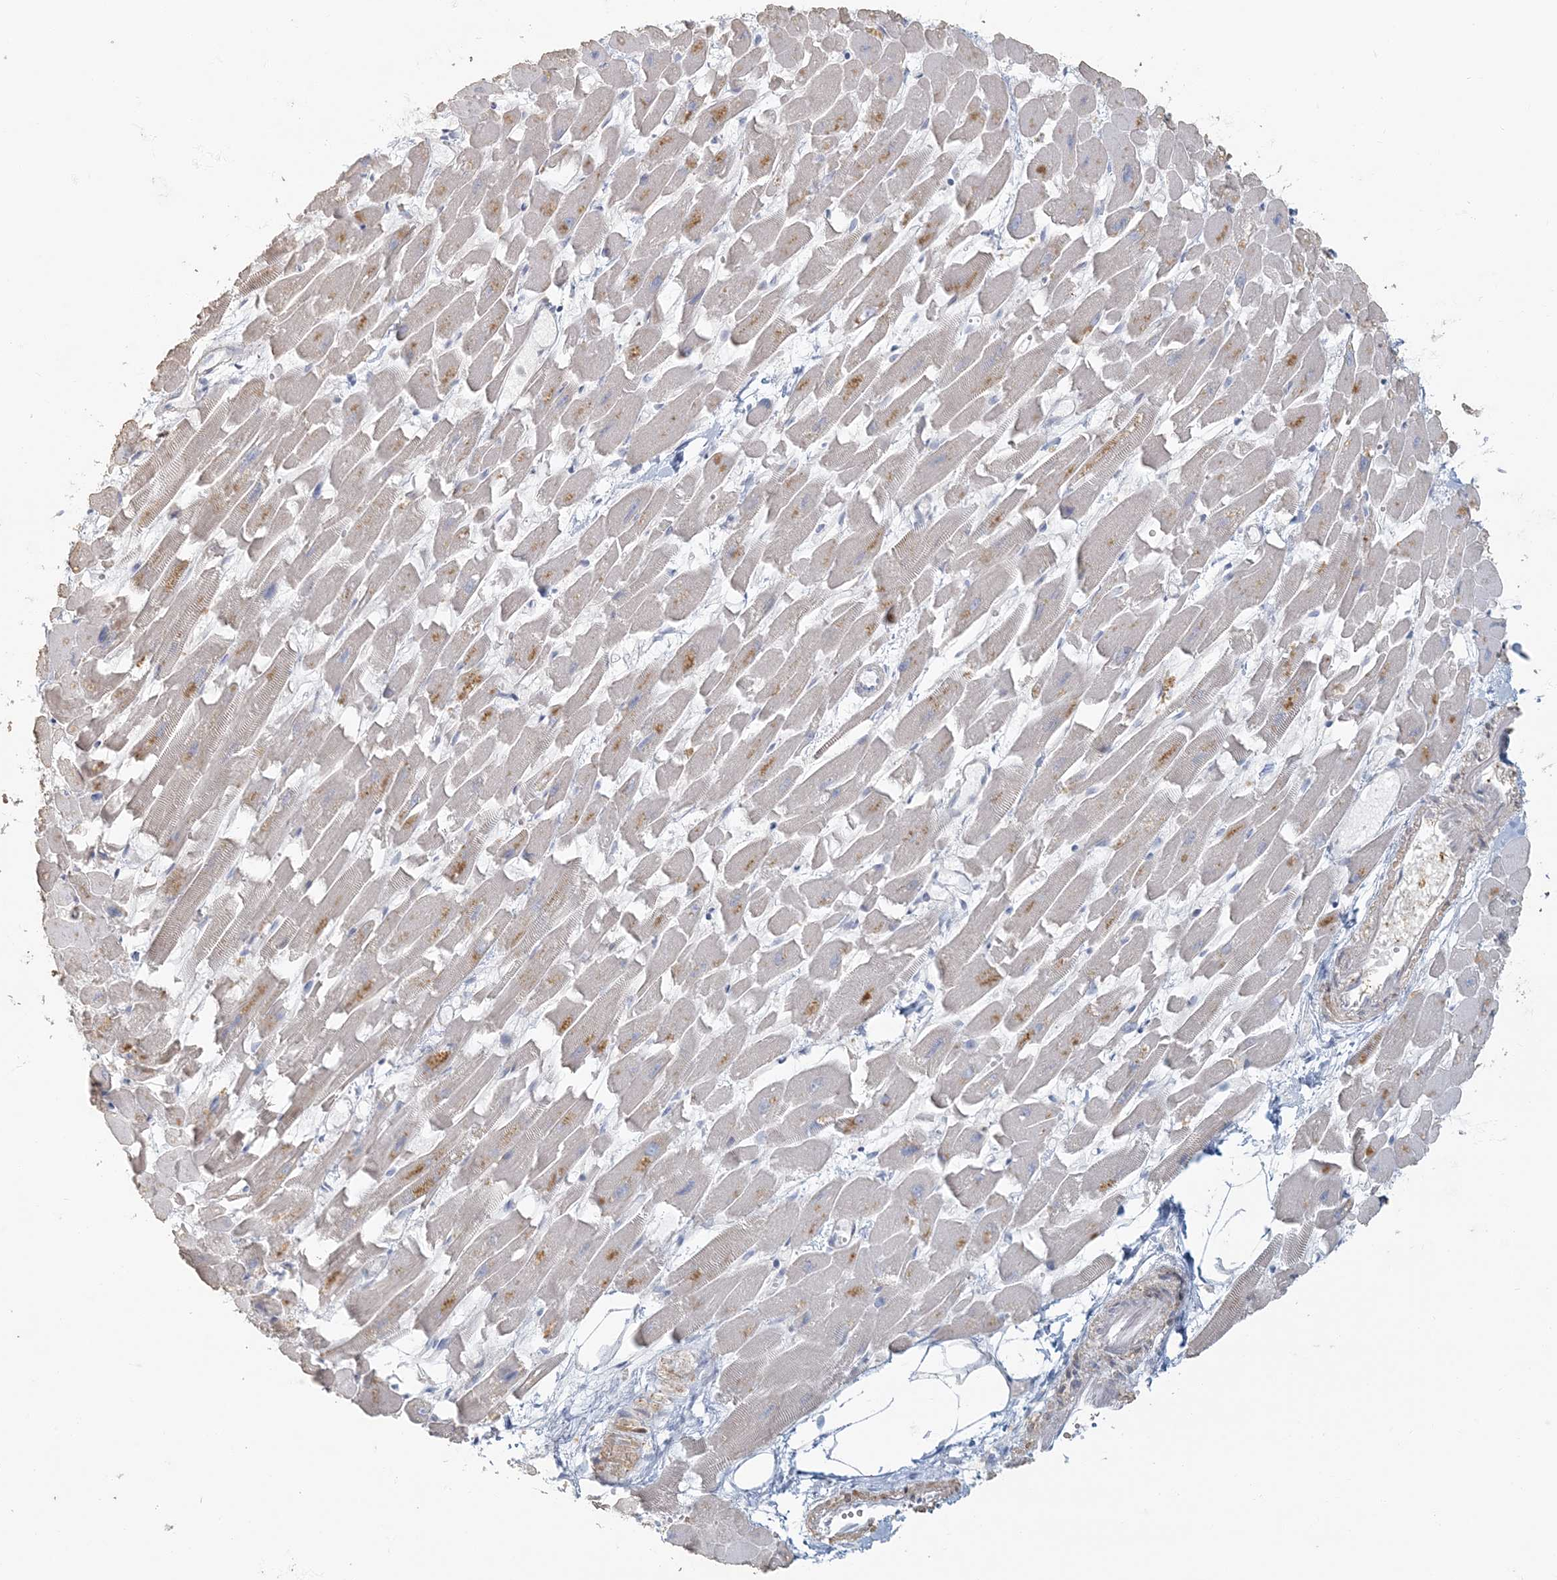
{"staining": {"intensity": "moderate", "quantity": "<25%", "location": "cytoplasmic/membranous"}, "tissue": "heart muscle", "cell_type": "Cardiomyocytes", "image_type": "normal", "snomed": [{"axis": "morphology", "description": "Normal tissue, NOS"}, {"axis": "topography", "description": "Heart"}], "caption": "Heart muscle stained with DAB immunohistochemistry (IHC) shows low levels of moderate cytoplasmic/membranous positivity in about <25% of cardiomyocytes.", "gene": "MYOT", "patient": {"sex": "female", "age": 64}}